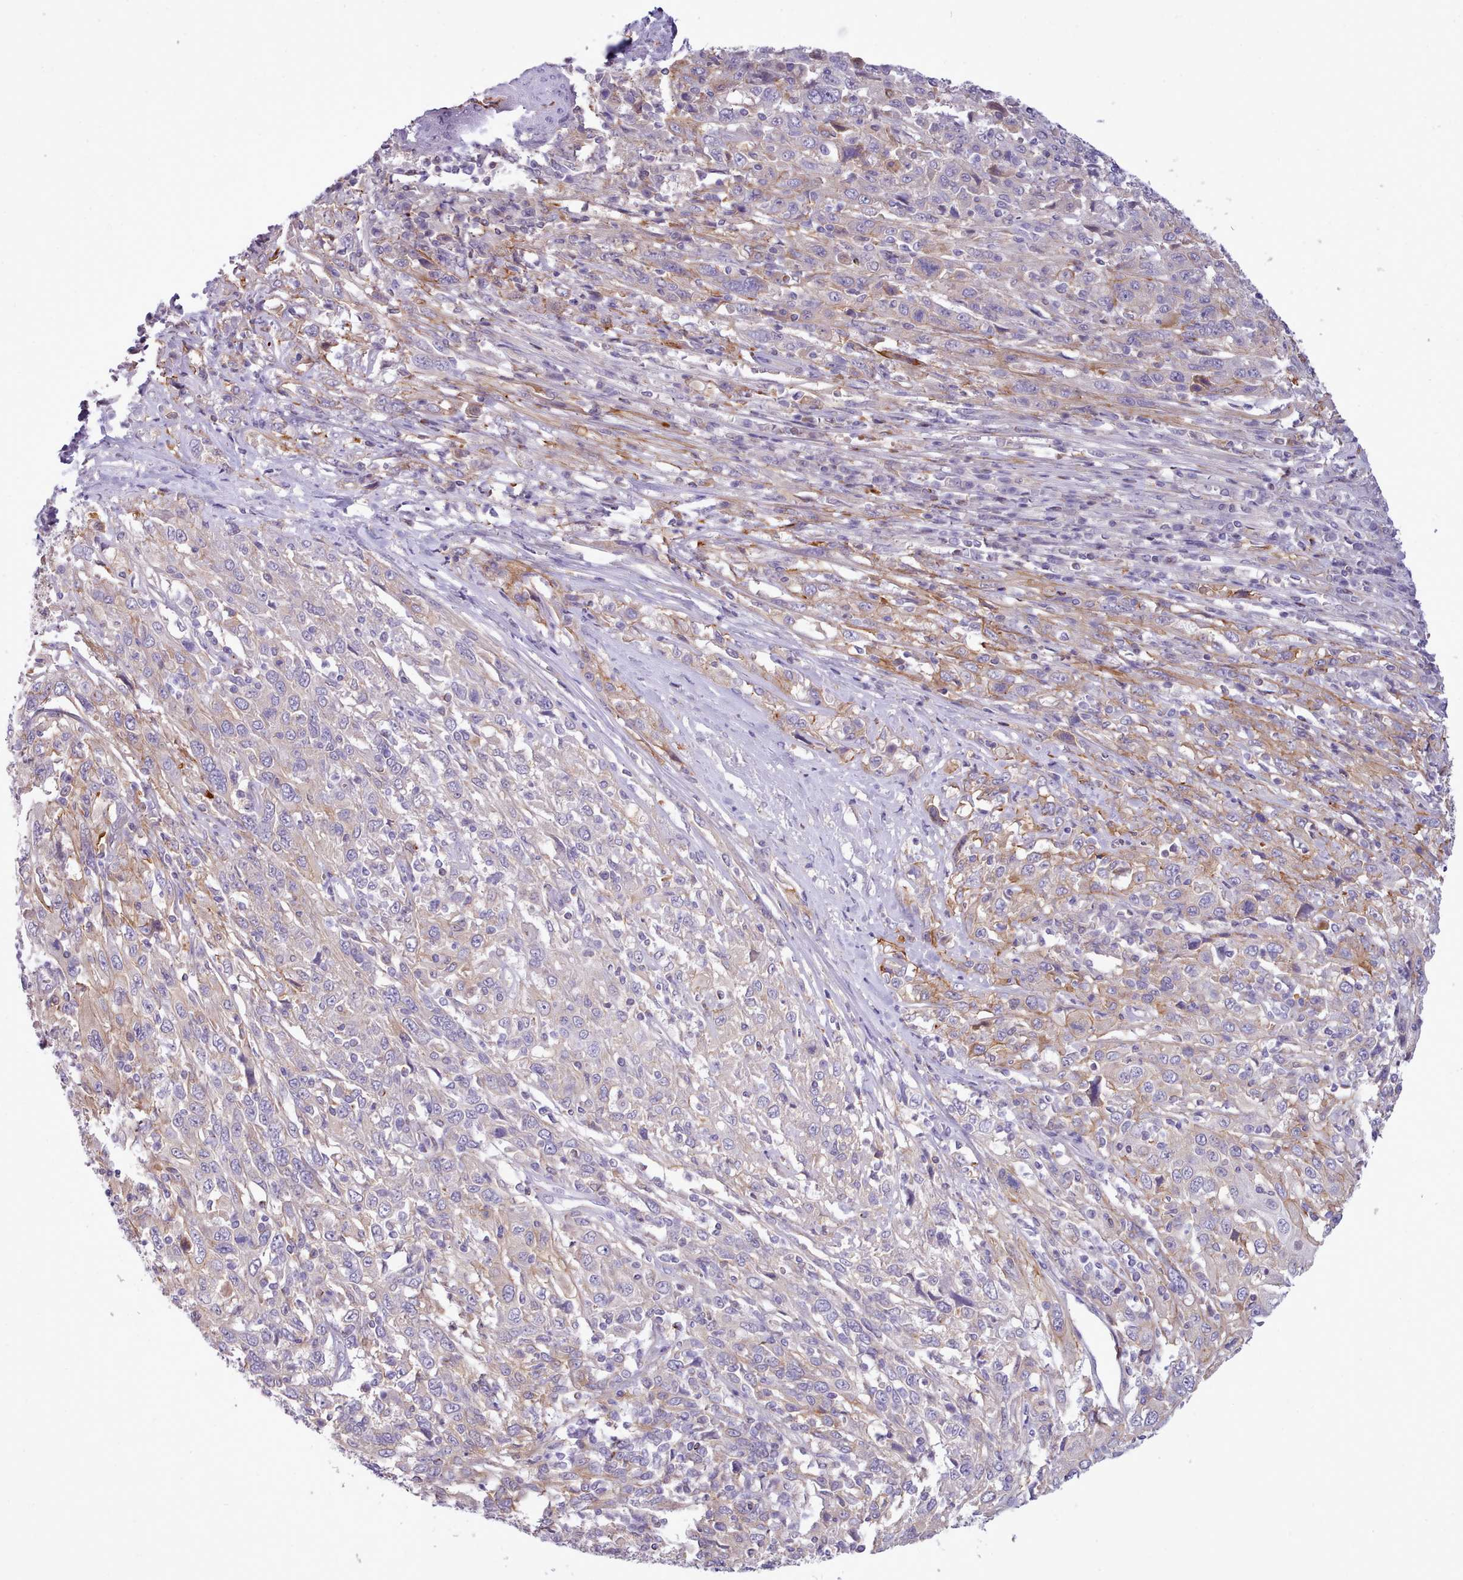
{"staining": {"intensity": "negative", "quantity": "none", "location": "none"}, "tissue": "cervical cancer", "cell_type": "Tumor cells", "image_type": "cancer", "snomed": [{"axis": "morphology", "description": "Squamous cell carcinoma, NOS"}, {"axis": "topography", "description": "Cervix"}], "caption": "Human cervical cancer stained for a protein using immunohistochemistry (IHC) demonstrates no expression in tumor cells.", "gene": "CYP2A13", "patient": {"sex": "female", "age": 46}}